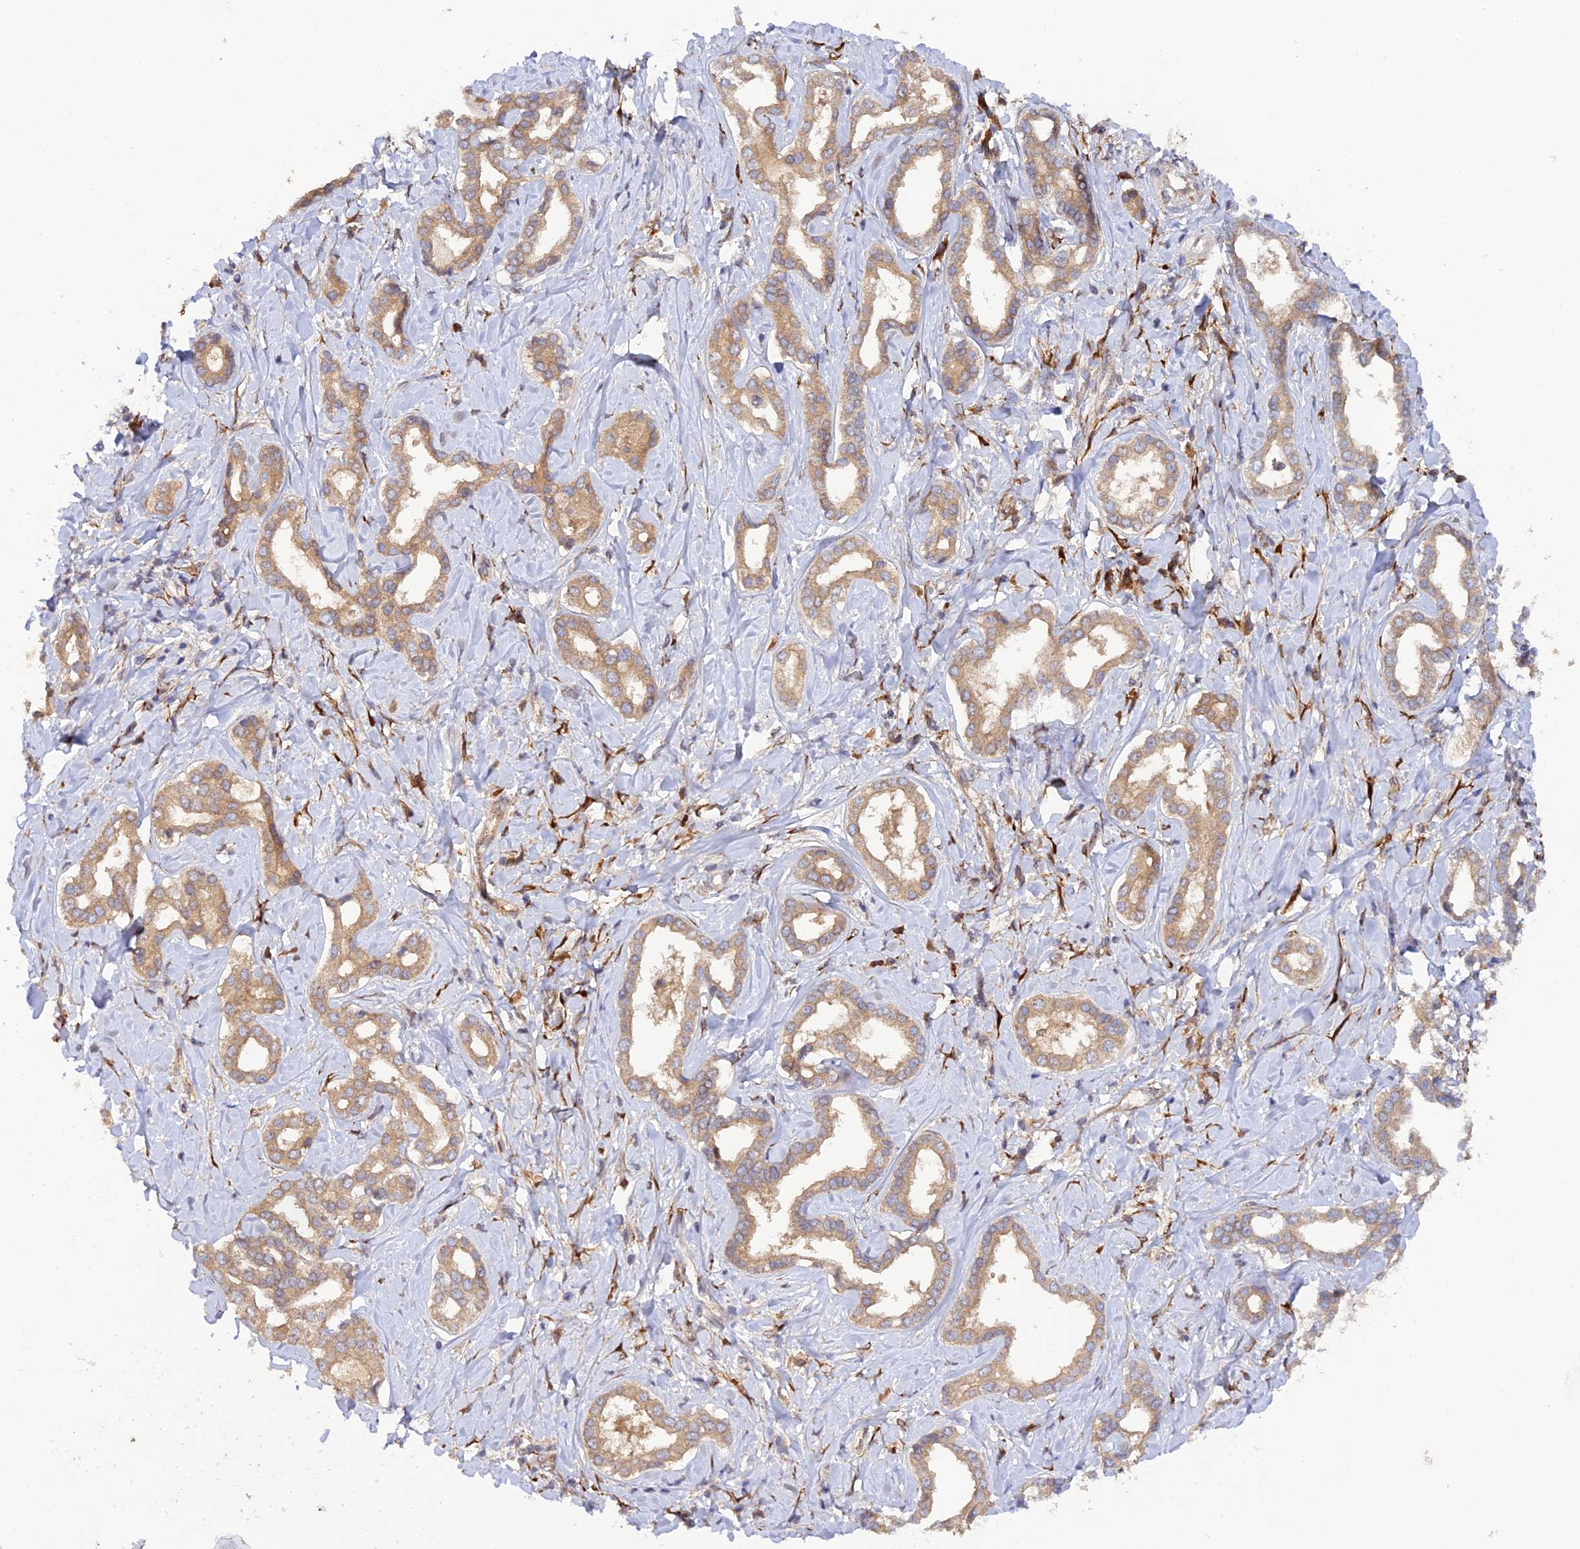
{"staining": {"intensity": "weak", "quantity": ">75%", "location": "cytoplasmic/membranous"}, "tissue": "liver cancer", "cell_type": "Tumor cells", "image_type": "cancer", "snomed": [{"axis": "morphology", "description": "Cholangiocarcinoma"}, {"axis": "topography", "description": "Liver"}], "caption": "A high-resolution image shows IHC staining of liver cancer, which exhibits weak cytoplasmic/membranous expression in approximately >75% of tumor cells.", "gene": "P3H3", "patient": {"sex": "female", "age": 77}}